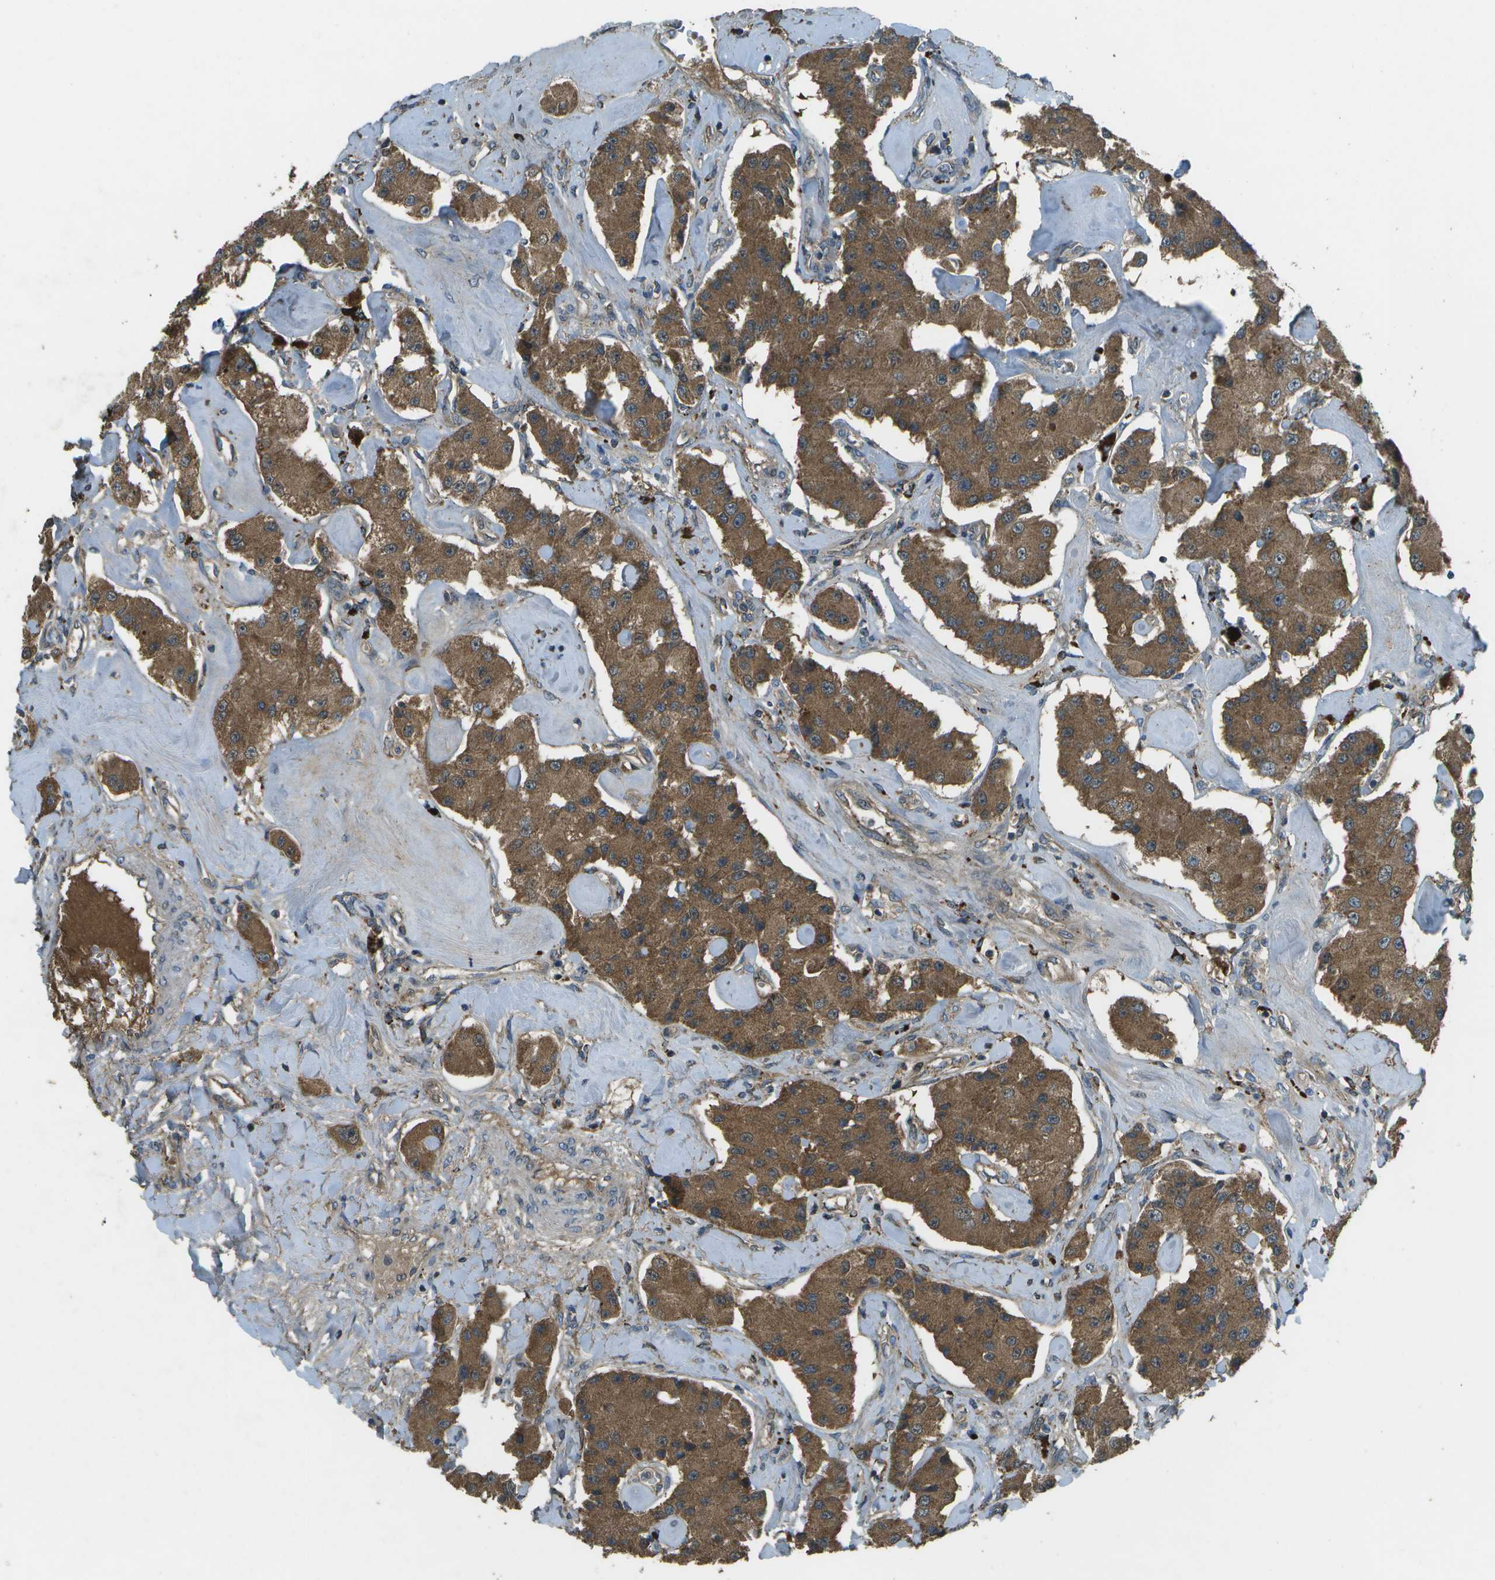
{"staining": {"intensity": "moderate", "quantity": ">75%", "location": "cytoplasmic/membranous"}, "tissue": "carcinoid", "cell_type": "Tumor cells", "image_type": "cancer", "snomed": [{"axis": "morphology", "description": "Carcinoid, malignant, NOS"}, {"axis": "topography", "description": "Pancreas"}], "caption": "Immunohistochemical staining of human carcinoid displays medium levels of moderate cytoplasmic/membranous positivity in approximately >75% of tumor cells.", "gene": "PXYLP1", "patient": {"sex": "male", "age": 41}}